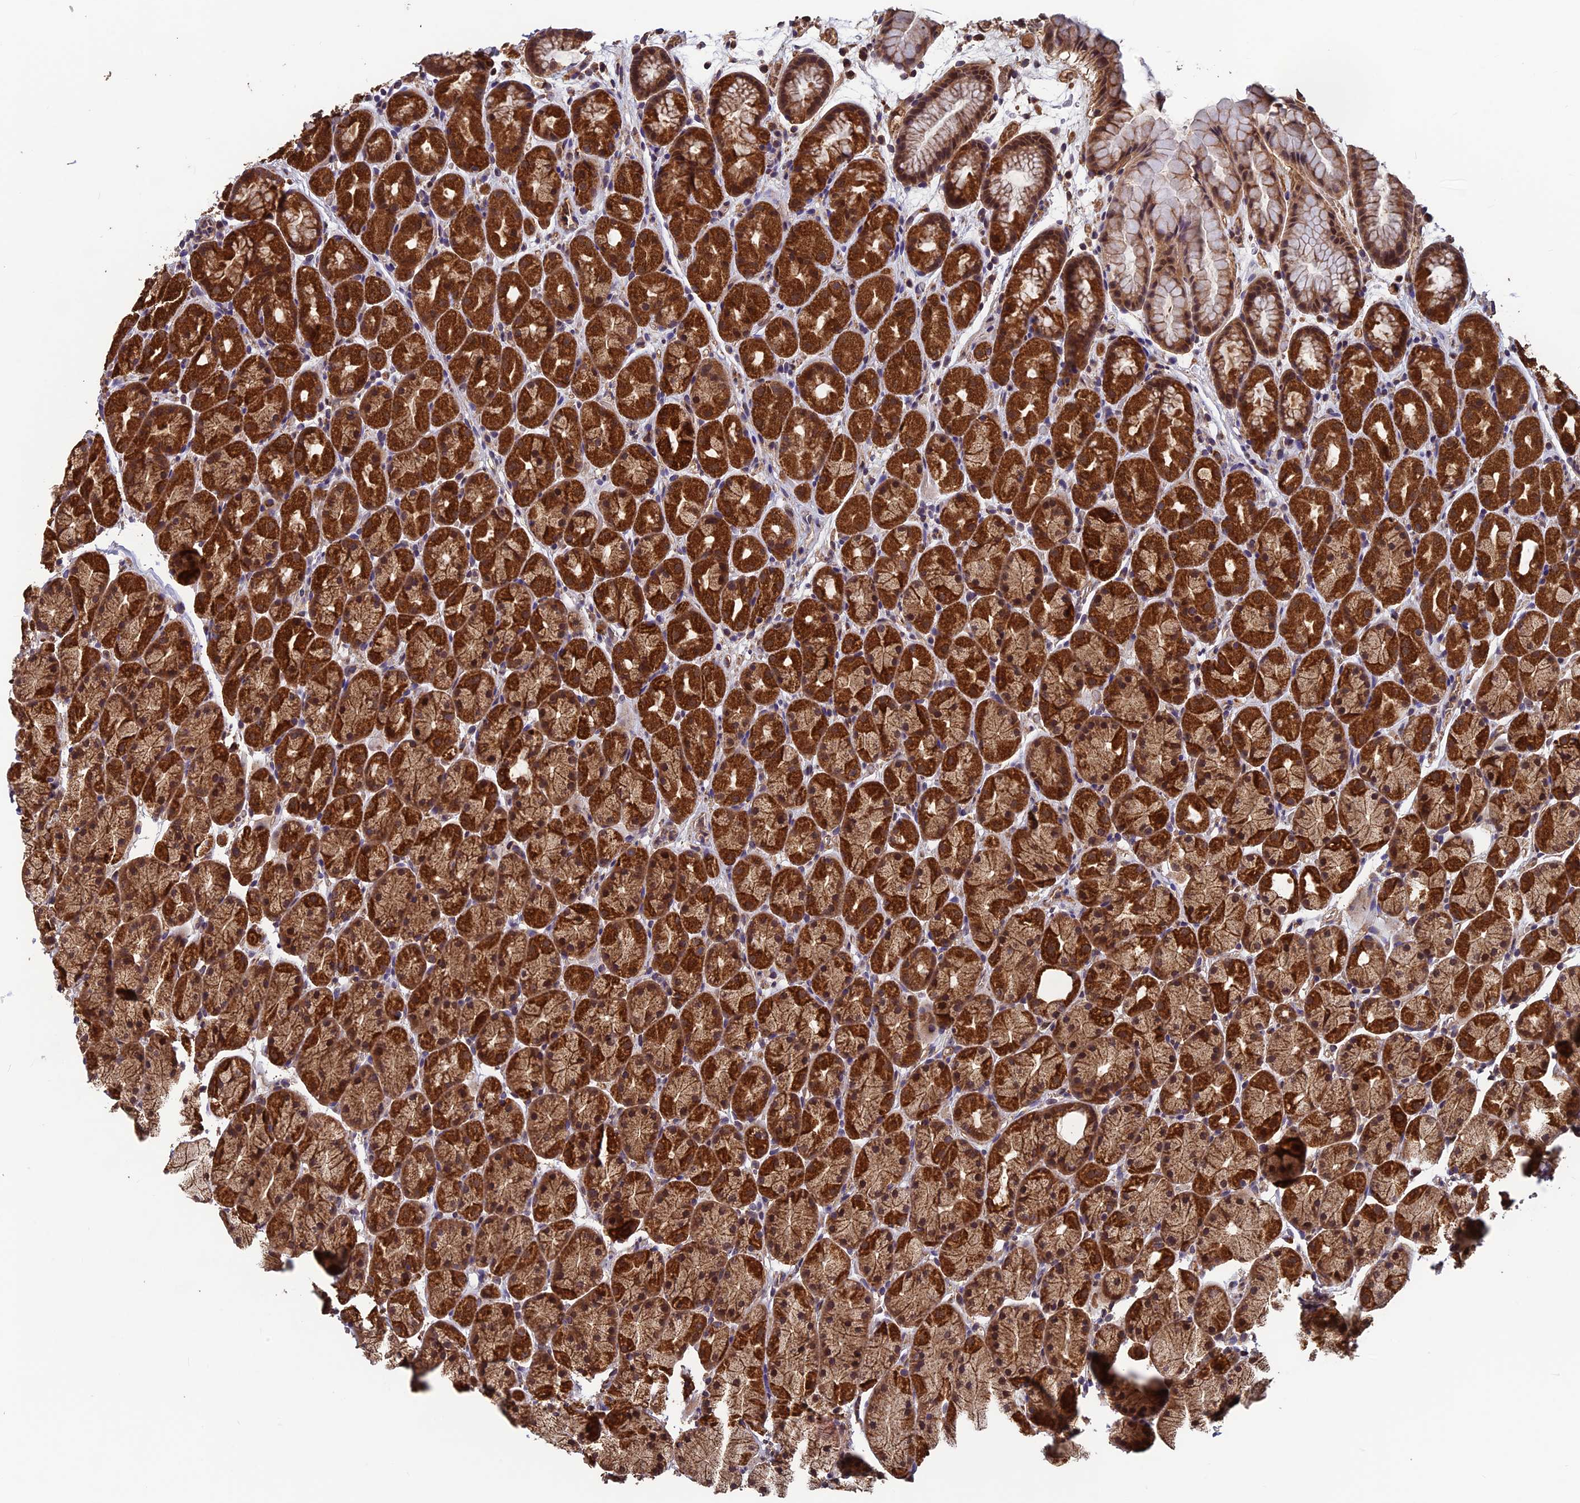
{"staining": {"intensity": "strong", "quantity": ">75%", "location": "cytoplasmic/membranous"}, "tissue": "stomach", "cell_type": "Glandular cells", "image_type": "normal", "snomed": [{"axis": "morphology", "description": "Normal tissue, NOS"}, {"axis": "topography", "description": "Stomach, upper"}, {"axis": "topography", "description": "Stomach"}], "caption": "An image of human stomach stained for a protein reveals strong cytoplasmic/membranous brown staining in glandular cells.", "gene": "CCDC15", "patient": {"sex": "male", "age": 47}}